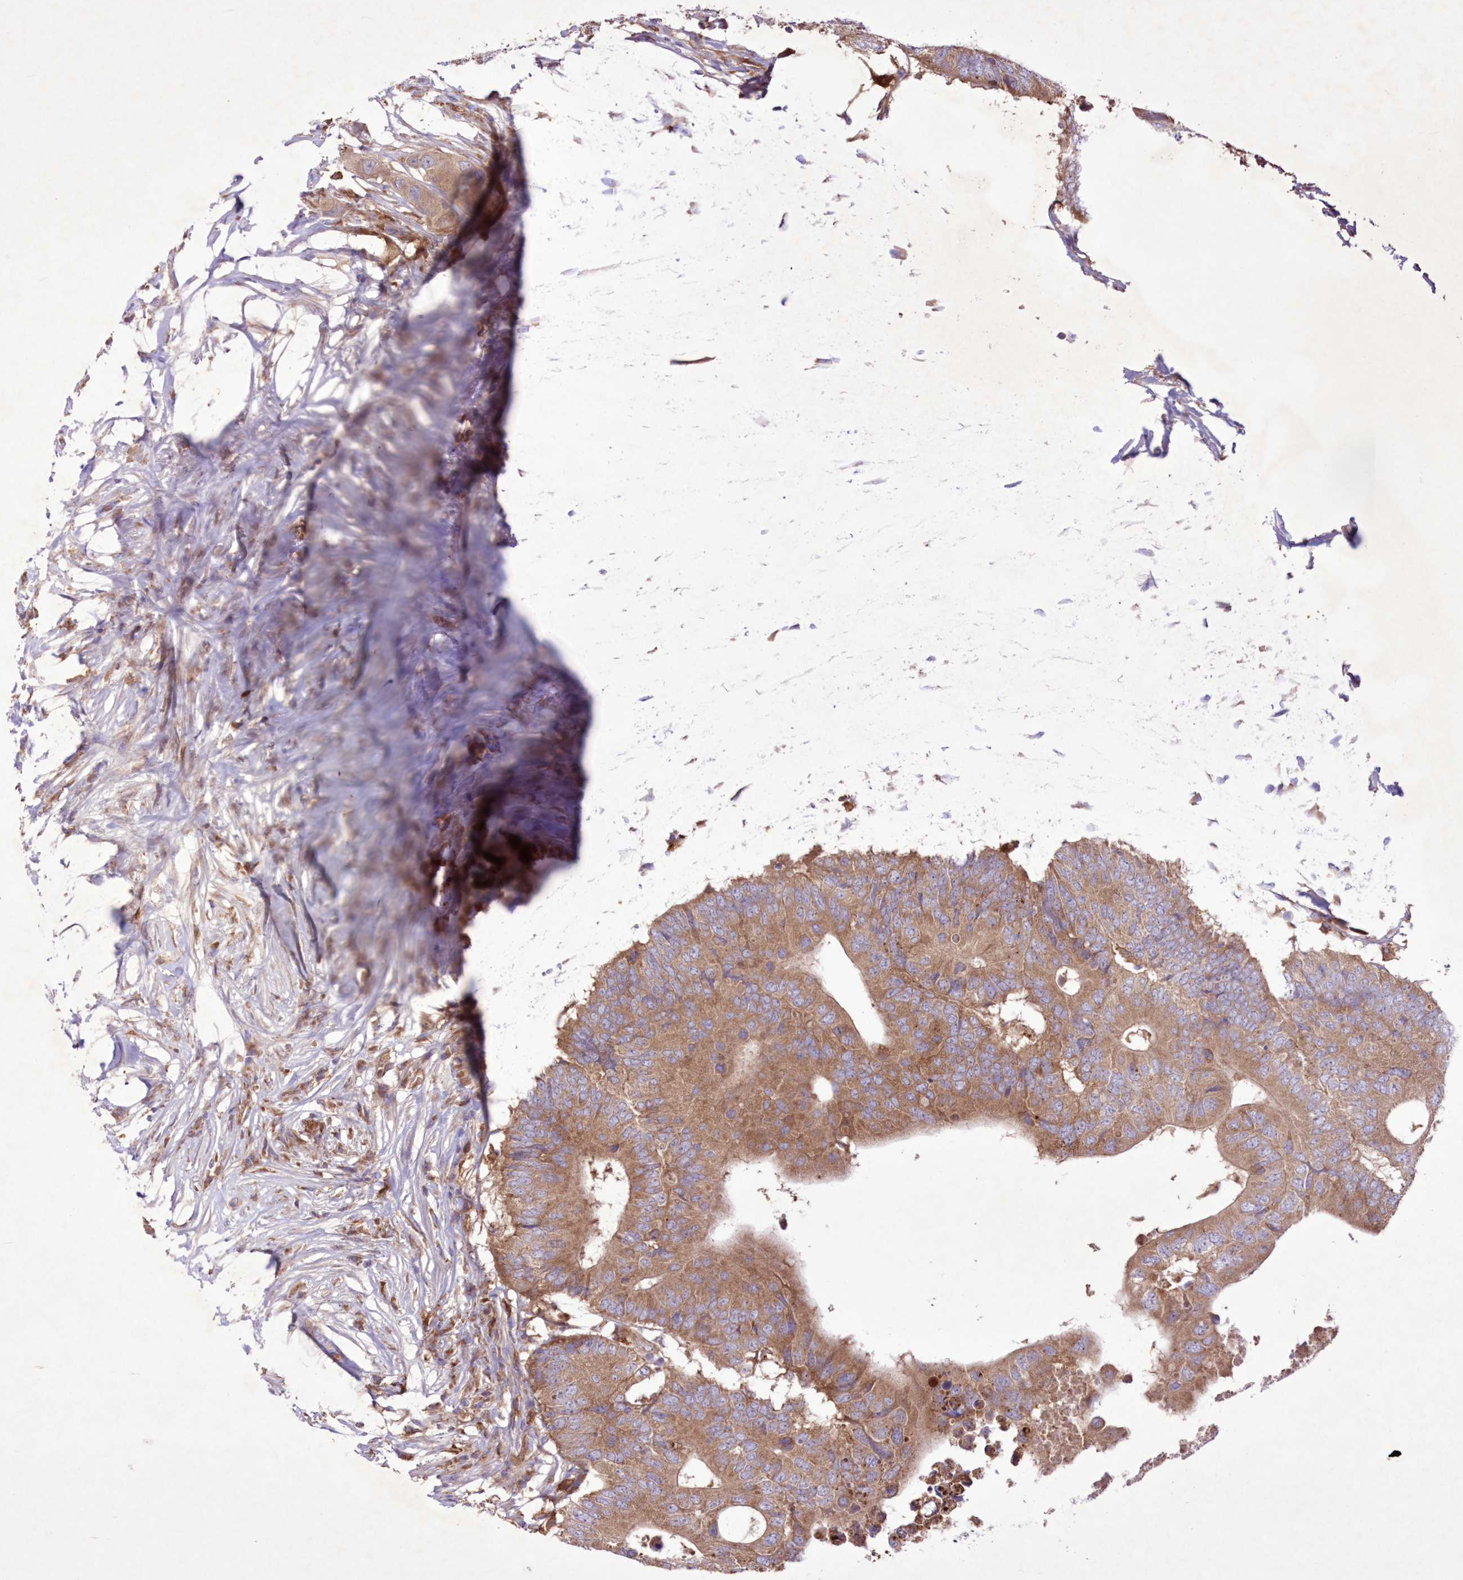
{"staining": {"intensity": "moderate", "quantity": ">75%", "location": "cytoplasmic/membranous"}, "tissue": "colorectal cancer", "cell_type": "Tumor cells", "image_type": "cancer", "snomed": [{"axis": "morphology", "description": "Adenocarcinoma, NOS"}, {"axis": "topography", "description": "Colon"}], "caption": "Adenocarcinoma (colorectal) tissue reveals moderate cytoplasmic/membranous expression in approximately >75% of tumor cells (Brightfield microscopy of DAB IHC at high magnification).", "gene": "FCHO2", "patient": {"sex": "male", "age": 71}}